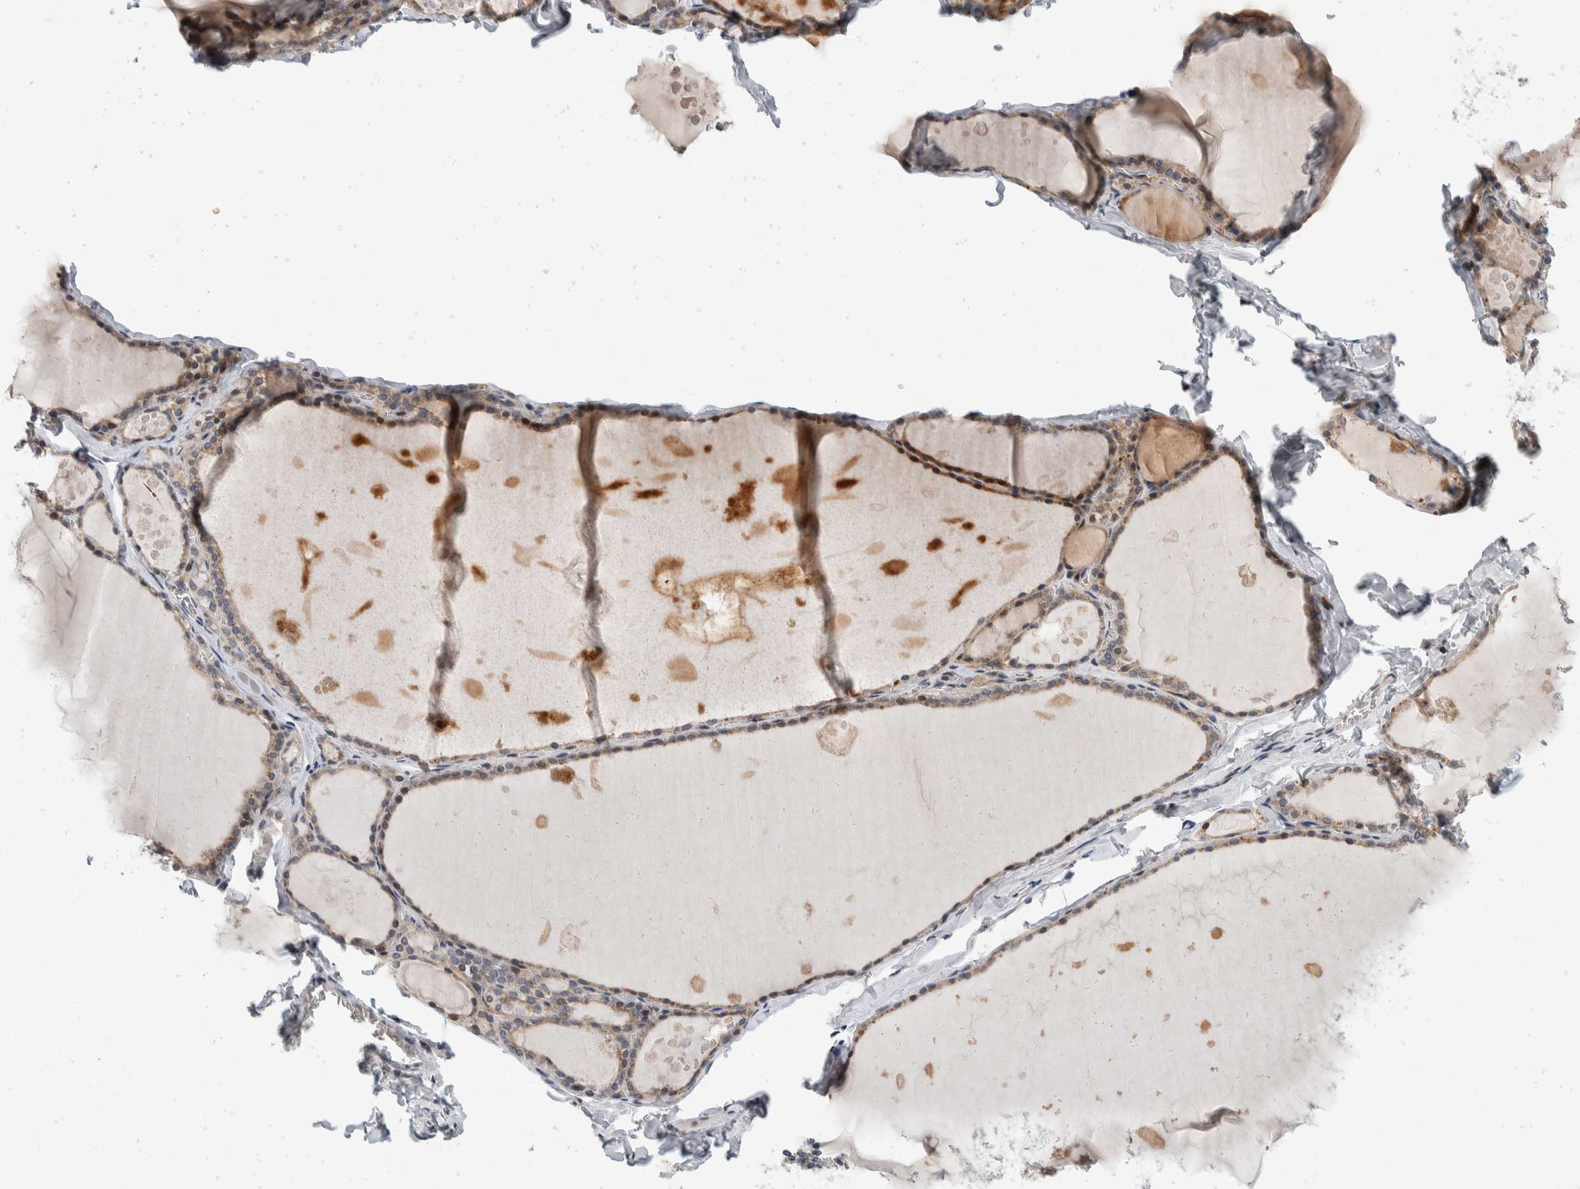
{"staining": {"intensity": "moderate", "quantity": "25%-75%", "location": "cytoplasmic/membranous,nuclear"}, "tissue": "thyroid gland", "cell_type": "Glandular cells", "image_type": "normal", "snomed": [{"axis": "morphology", "description": "Normal tissue, NOS"}, {"axis": "topography", "description": "Thyroid gland"}], "caption": "DAB (3,3'-diaminobenzidine) immunohistochemical staining of normal thyroid gland exhibits moderate cytoplasmic/membranous,nuclear protein staining in about 25%-75% of glandular cells.", "gene": "ZNF703", "patient": {"sex": "male", "age": 56}}